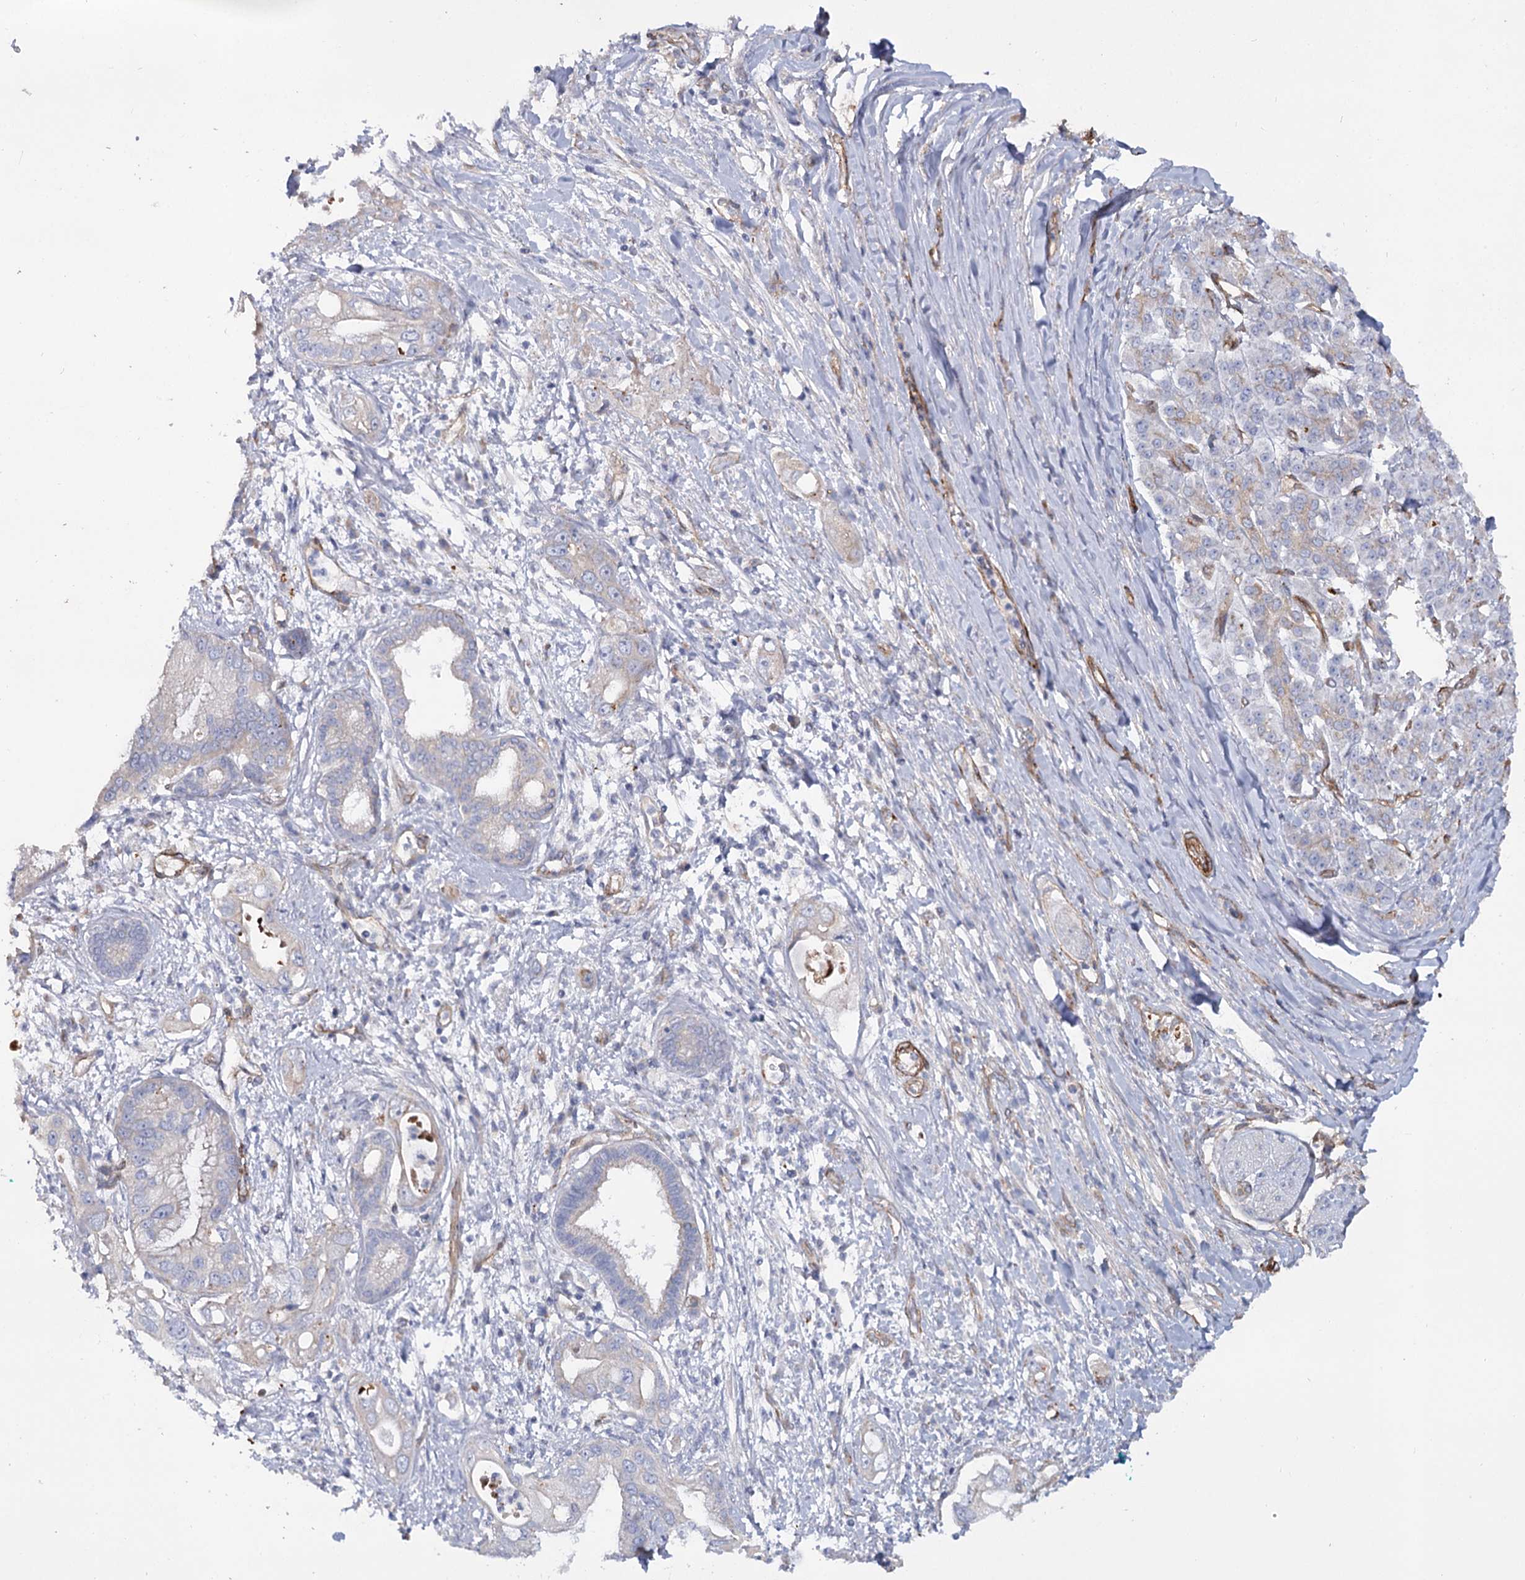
{"staining": {"intensity": "negative", "quantity": "none", "location": "none"}, "tissue": "pancreatic cancer", "cell_type": "Tumor cells", "image_type": "cancer", "snomed": [{"axis": "morphology", "description": "Inflammation, NOS"}, {"axis": "morphology", "description": "Adenocarcinoma, NOS"}, {"axis": "topography", "description": "Pancreas"}], "caption": "Human pancreatic cancer (adenocarcinoma) stained for a protein using immunohistochemistry reveals no expression in tumor cells.", "gene": "TMEM164", "patient": {"sex": "female", "age": 56}}